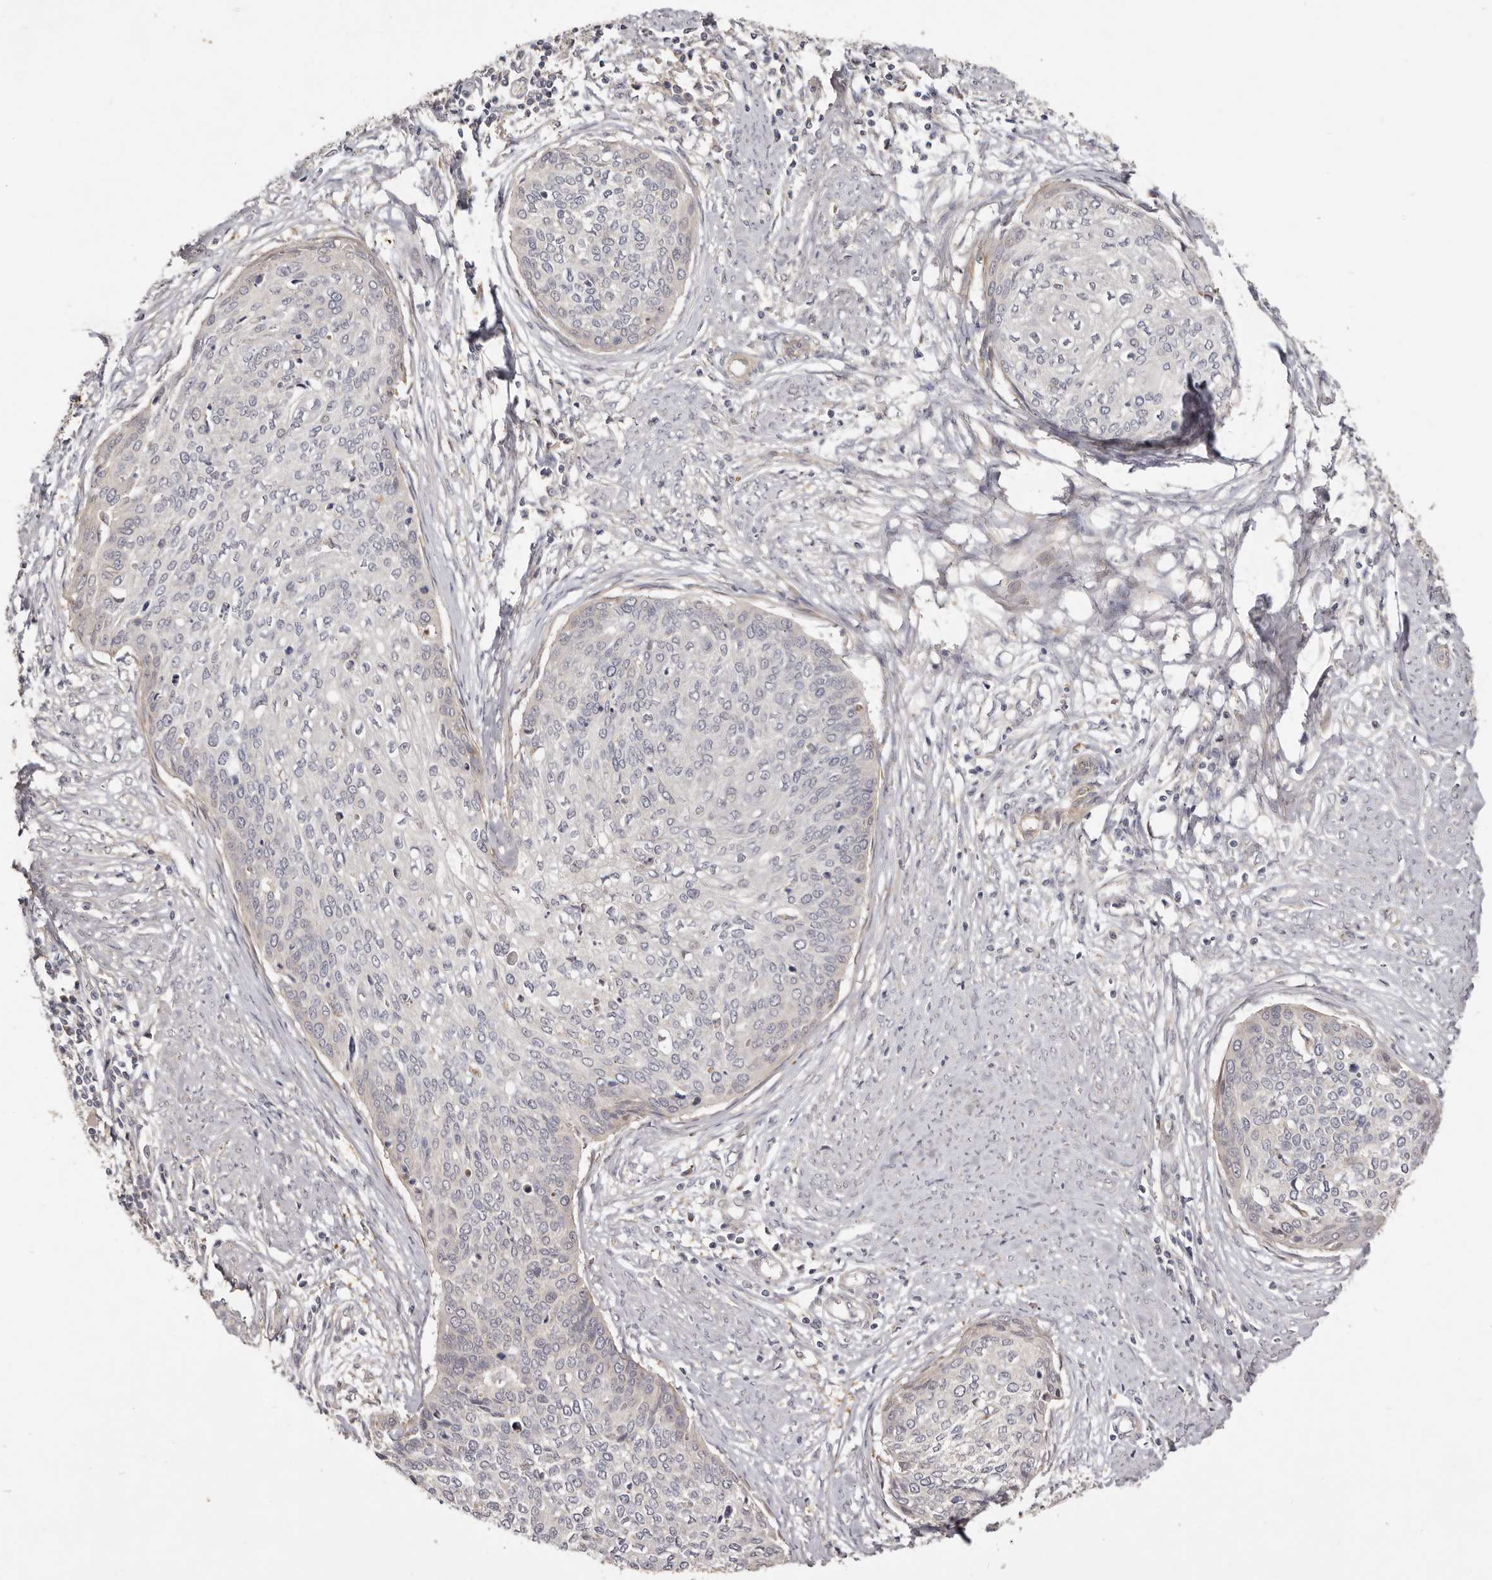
{"staining": {"intensity": "negative", "quantity": "none", "location": "none"}, "tissue": "cervical cancer", "cell_type": "Tumor cells", "image_type": "cancer", "snomed": [{"axis": "morphology", "description": "Squamous cell carcinoma, NOS"}, {"axis": "topography", "description": "Cervix"}], "caption": "Human cervical squamous cell carcinoma stained for a protein using immunohistochemistry (IHC) reveals no staining in tumor cells.", "gene": "ADAMTS9", "patient": {"sex": "female", "age": 37}}